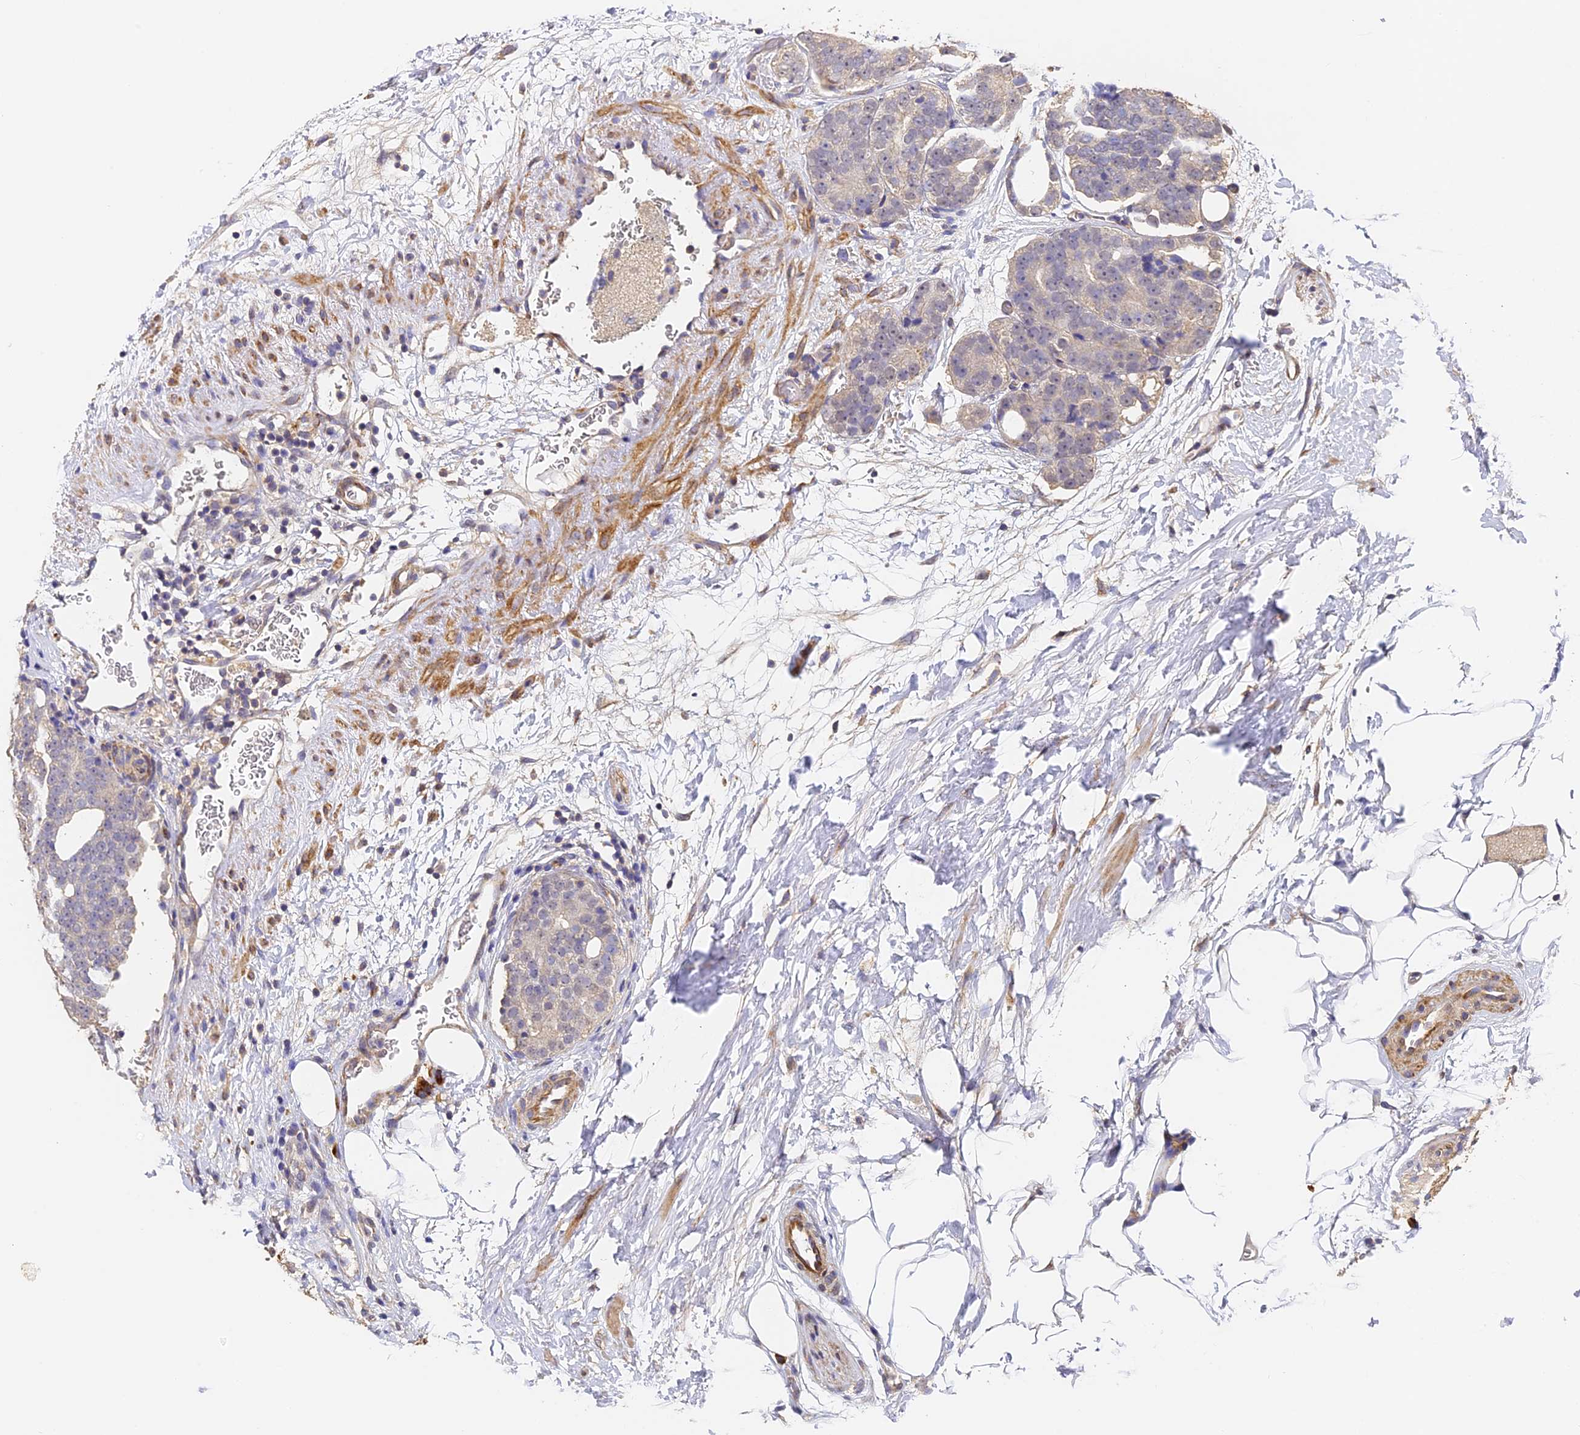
{"staining": {"intensity": "negative", "quantity": "none", "location": "none"}, "tissue": "prostate cancer", "cell_type": "Tumor cells", "image_type": "cancer", "snomed": [{"axis": "morphology", "description": "Adenocarcinoma, High grade"}, {"axis": "topography", "description": "Prostate"}], "caption": "Tumor cells show no significant protein expression in prostate cancer.", "gene": "SLC11A1", "patient": {"sex": "male", "age": 56}}